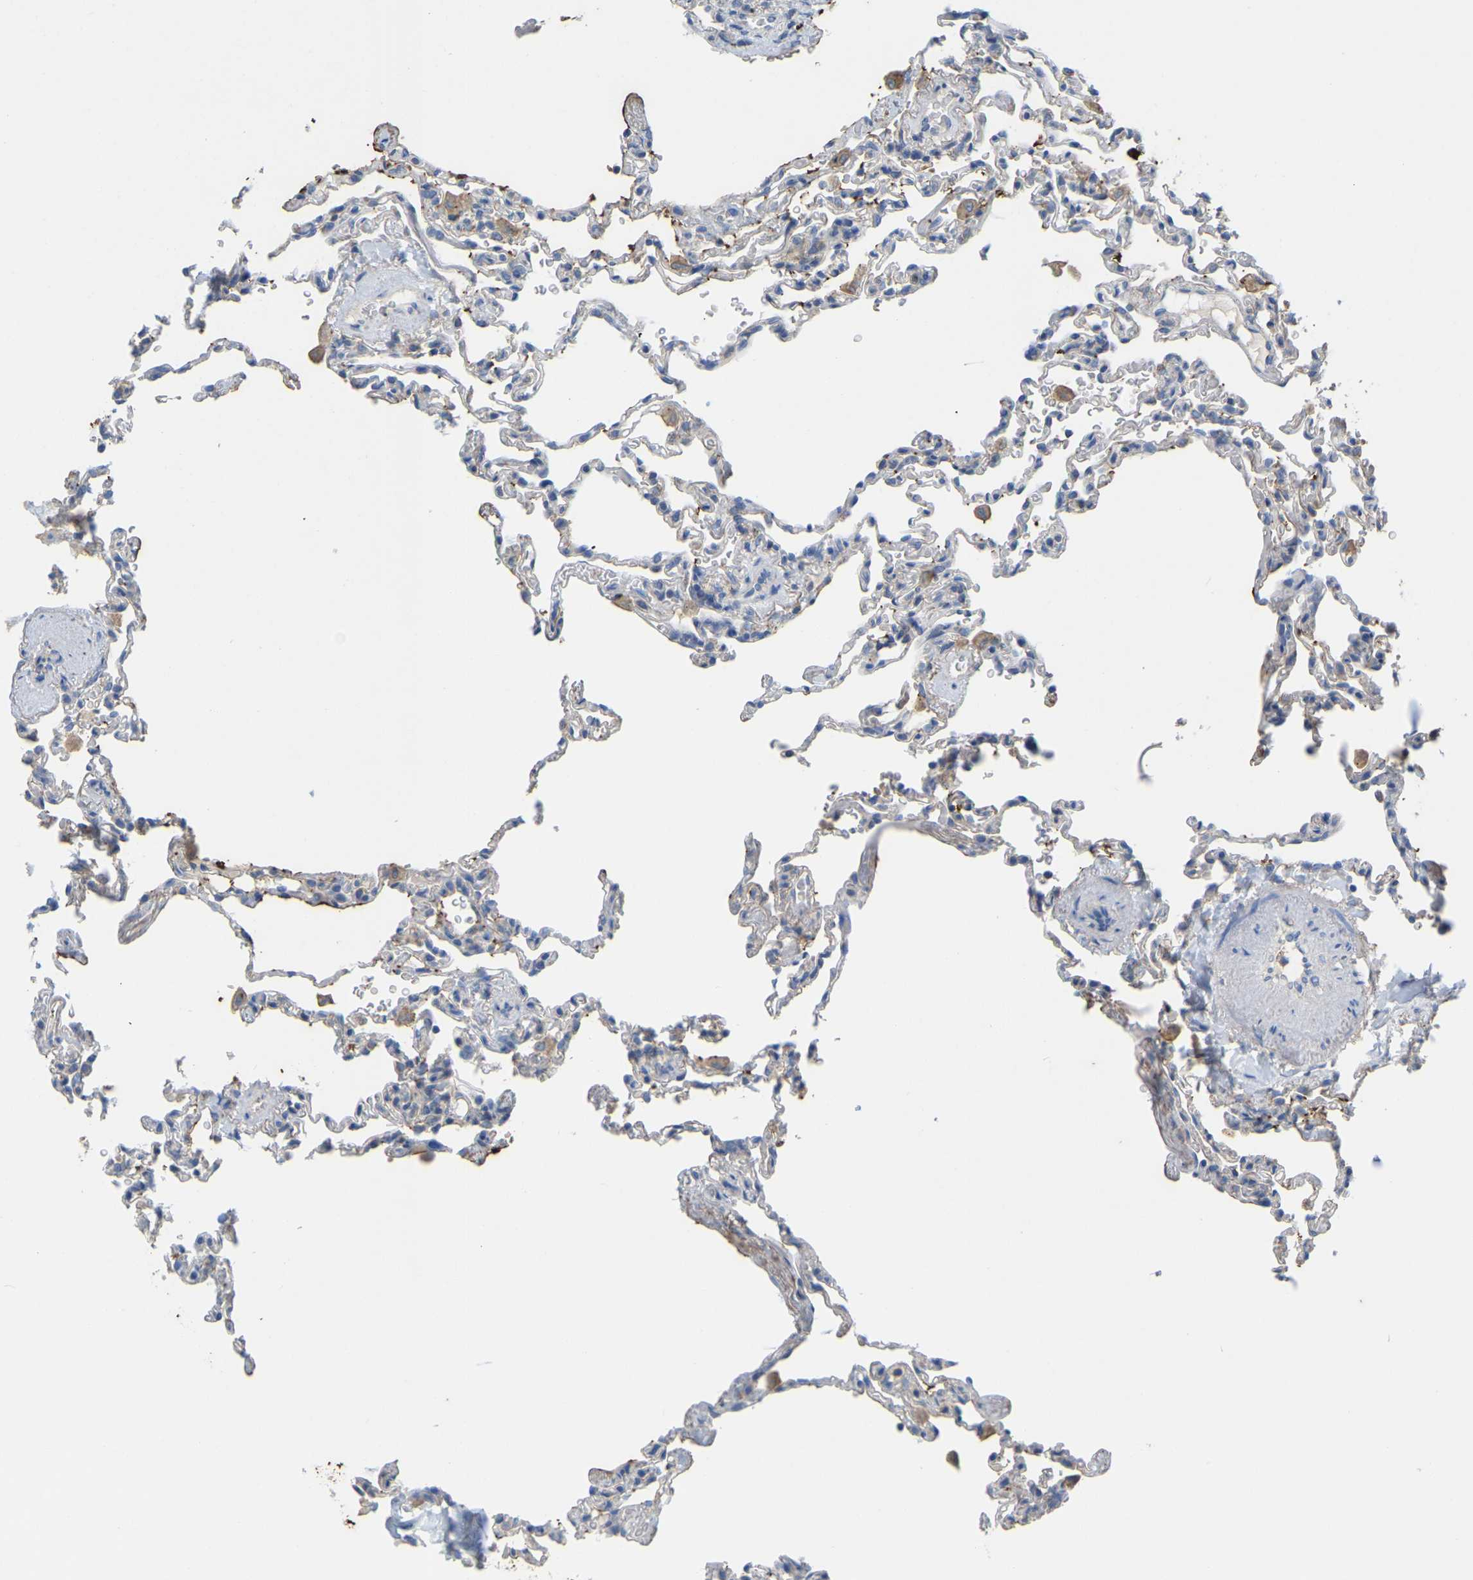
{"staining": {"intensity": "negative", "quantity": "none", "location": "none"}, "tissue": "lung", "cell_type": "Alveolar cells", "image_type": "normal", "snomed": [{"axis": "morphology", "description": "Normal tissue, NOS"}, {"axis": "topography", "description": "Lung"}], "caption": "DAB (3,3'-diaminobenzidine) immunohistochemical staining of normal lung shows no significant staining in alveolar cells. (Brightfield microscopy of DAB (3,3'-diaminobenzidine) IHC at high magnification).", "gene": "SERPINB5", "patient": {"sex": "male", "age": 59}}